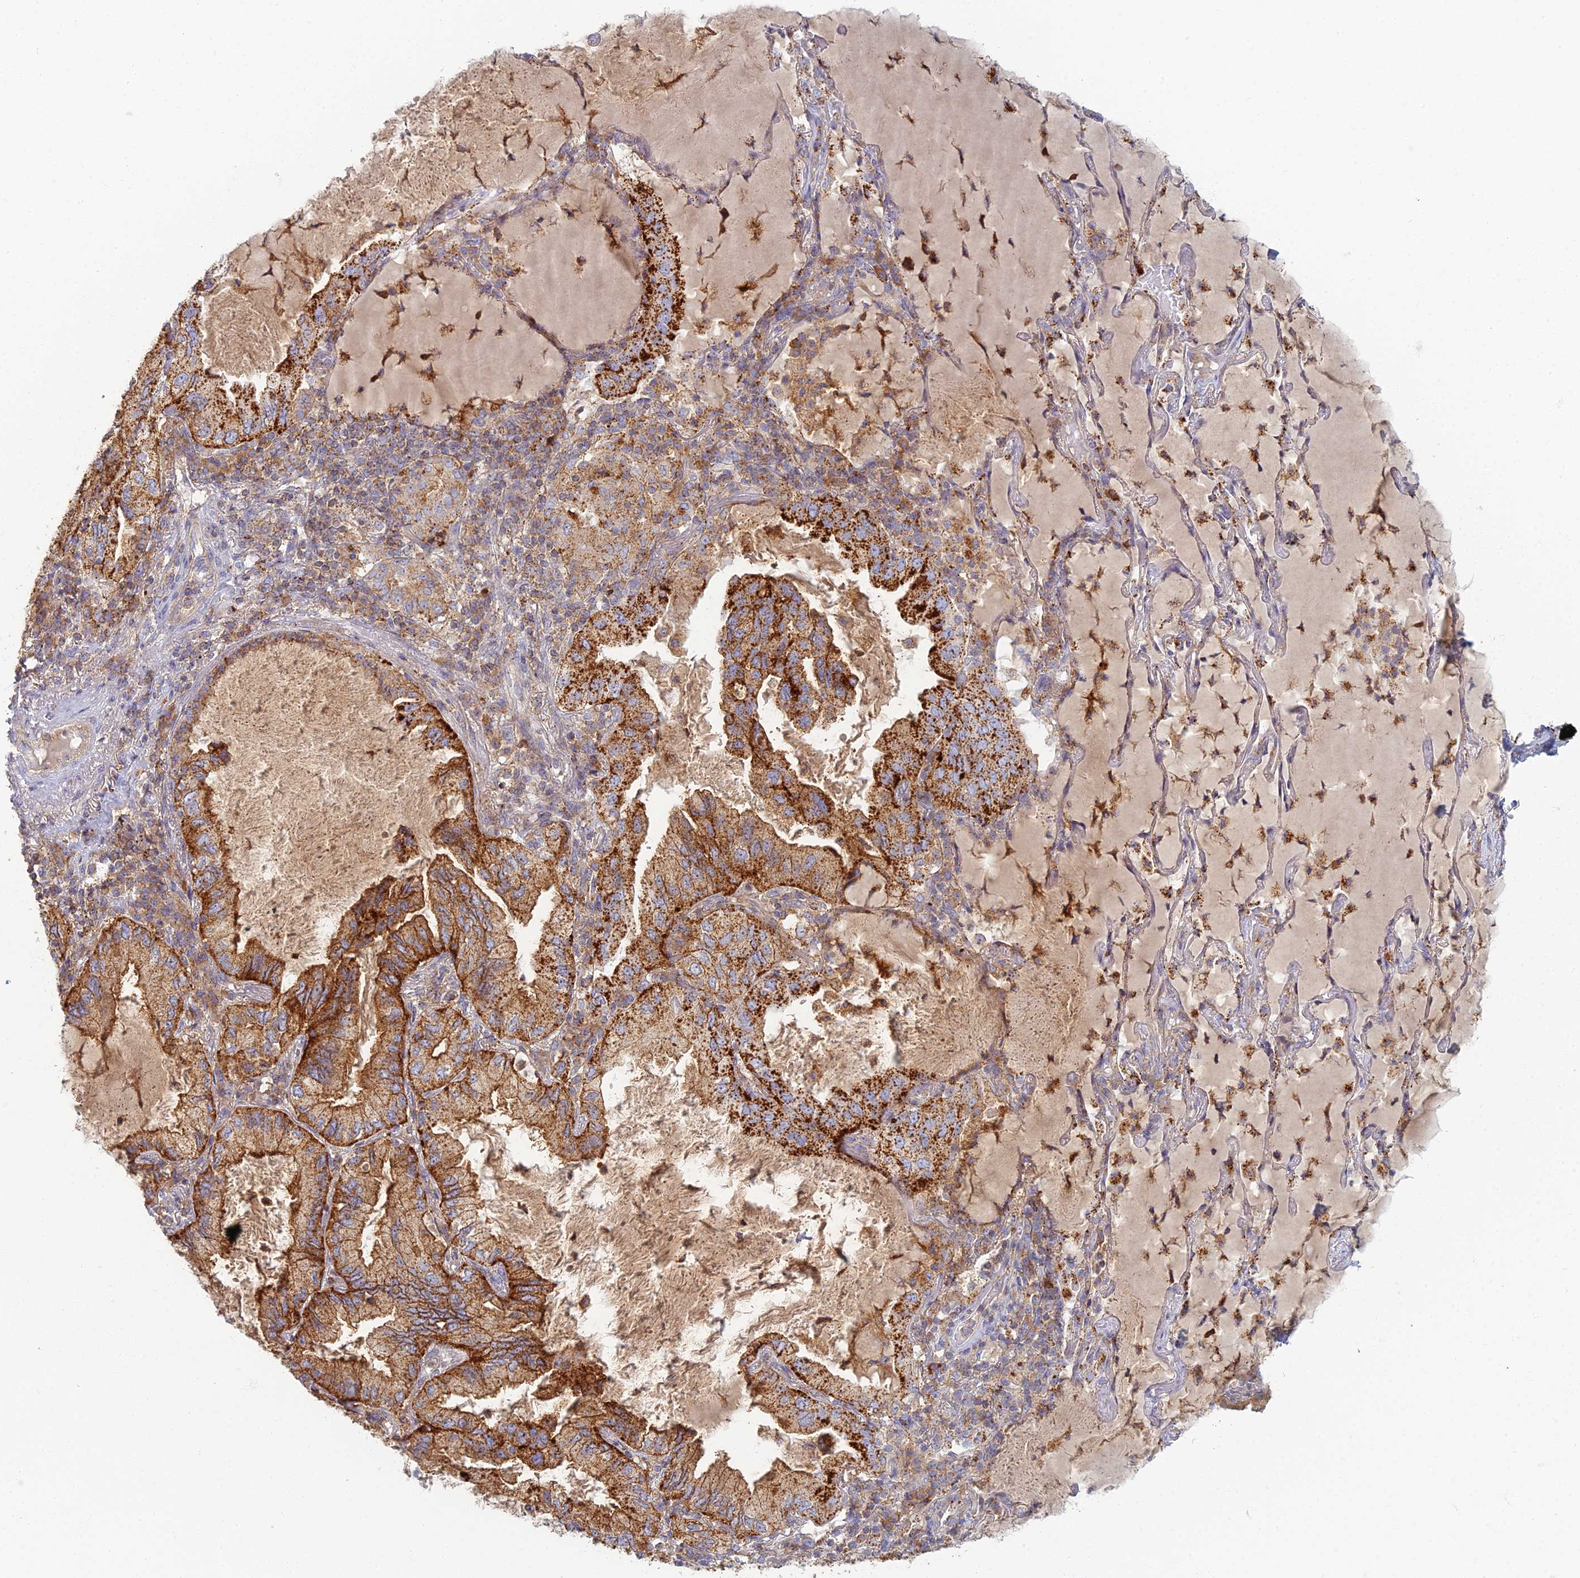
{"staining": {"intensity": "strong", "quantity": "25%-75%", "location": "cytoplasmic/membranous"}, "tissue": "lung cancer", "cell_type": "Tumor cells", "image_type": "cancer", "snomed": [{"axis": "morphology", "description": "Adenocarcinoma, NOS"}, {"axis": "topography", "description": "Lung"}], "caption": "High-power microscopy captured an IHC histopathology image of lung cancer (adenocarcinoma), revealing strong cytoplasmic/membranous expression in about 25%-75% of tumor cells. (brown staining indicates protein expression, while blue staining denotes nuclei).", "gene": "CHMP4B", "patient": {"sex": "female", "age": 69}}